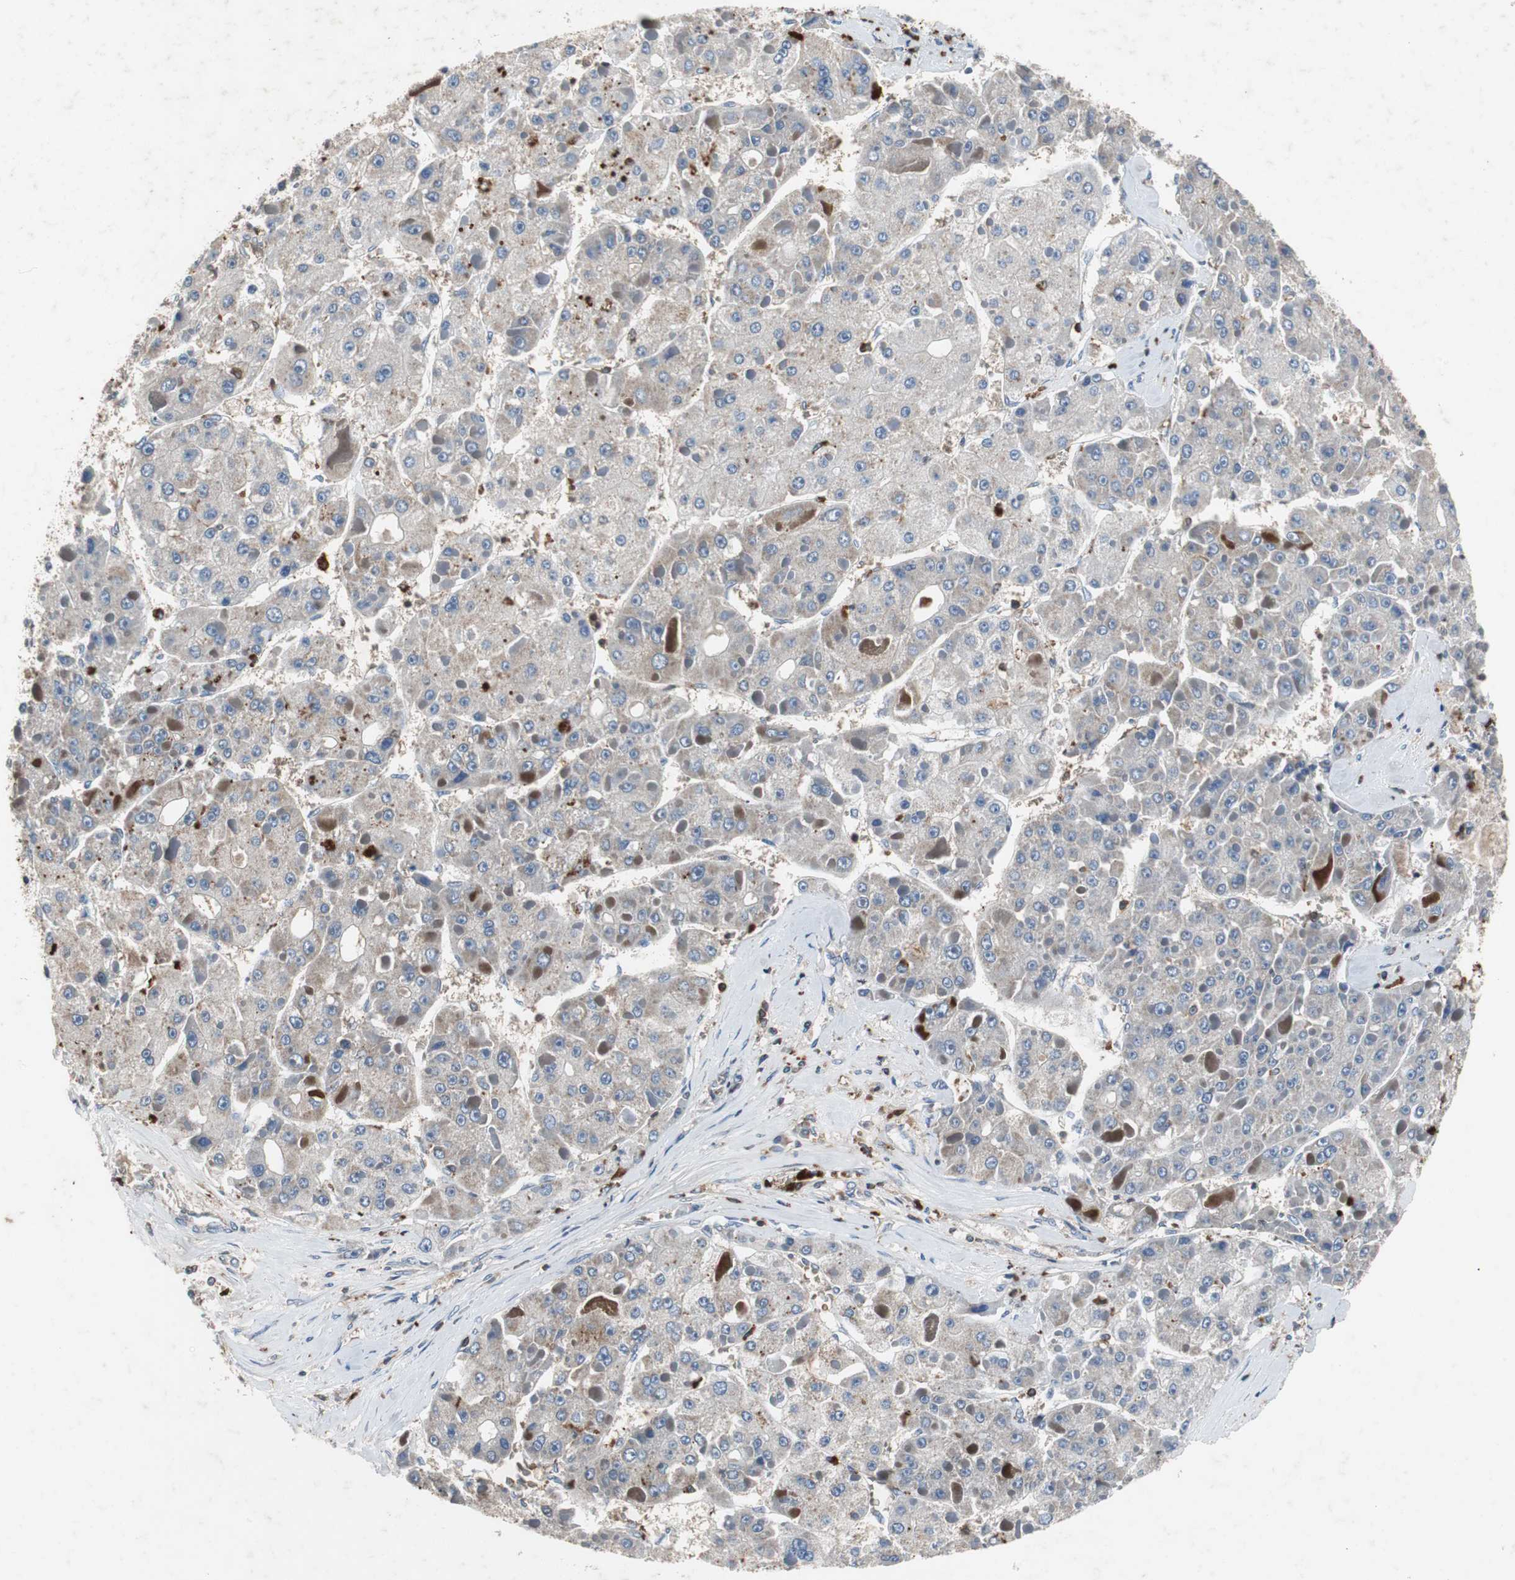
{"staining": {"intensity": "negative", "quantity": "none", "location": "none"}, "tissue": "liver cancer", "cell_type": "Tumor cells", "image_type": "cancer", "snomed": [{"axis": "morphology", "description": "Carcinoma, Hepatocellular, NOS"}, {"axis": "topography", "description": "Liver"}], "caption": "Immunohistochemistry (IHC) photomicrograph of neoplastic tissue: liver hepatocellular carcinoma stained with DAB (3,3'-diaminobenzidine) shows no significant protein staining in tumor cells.", "gene": "CALB2", "patient": {"sex": "female", "age": 73}}